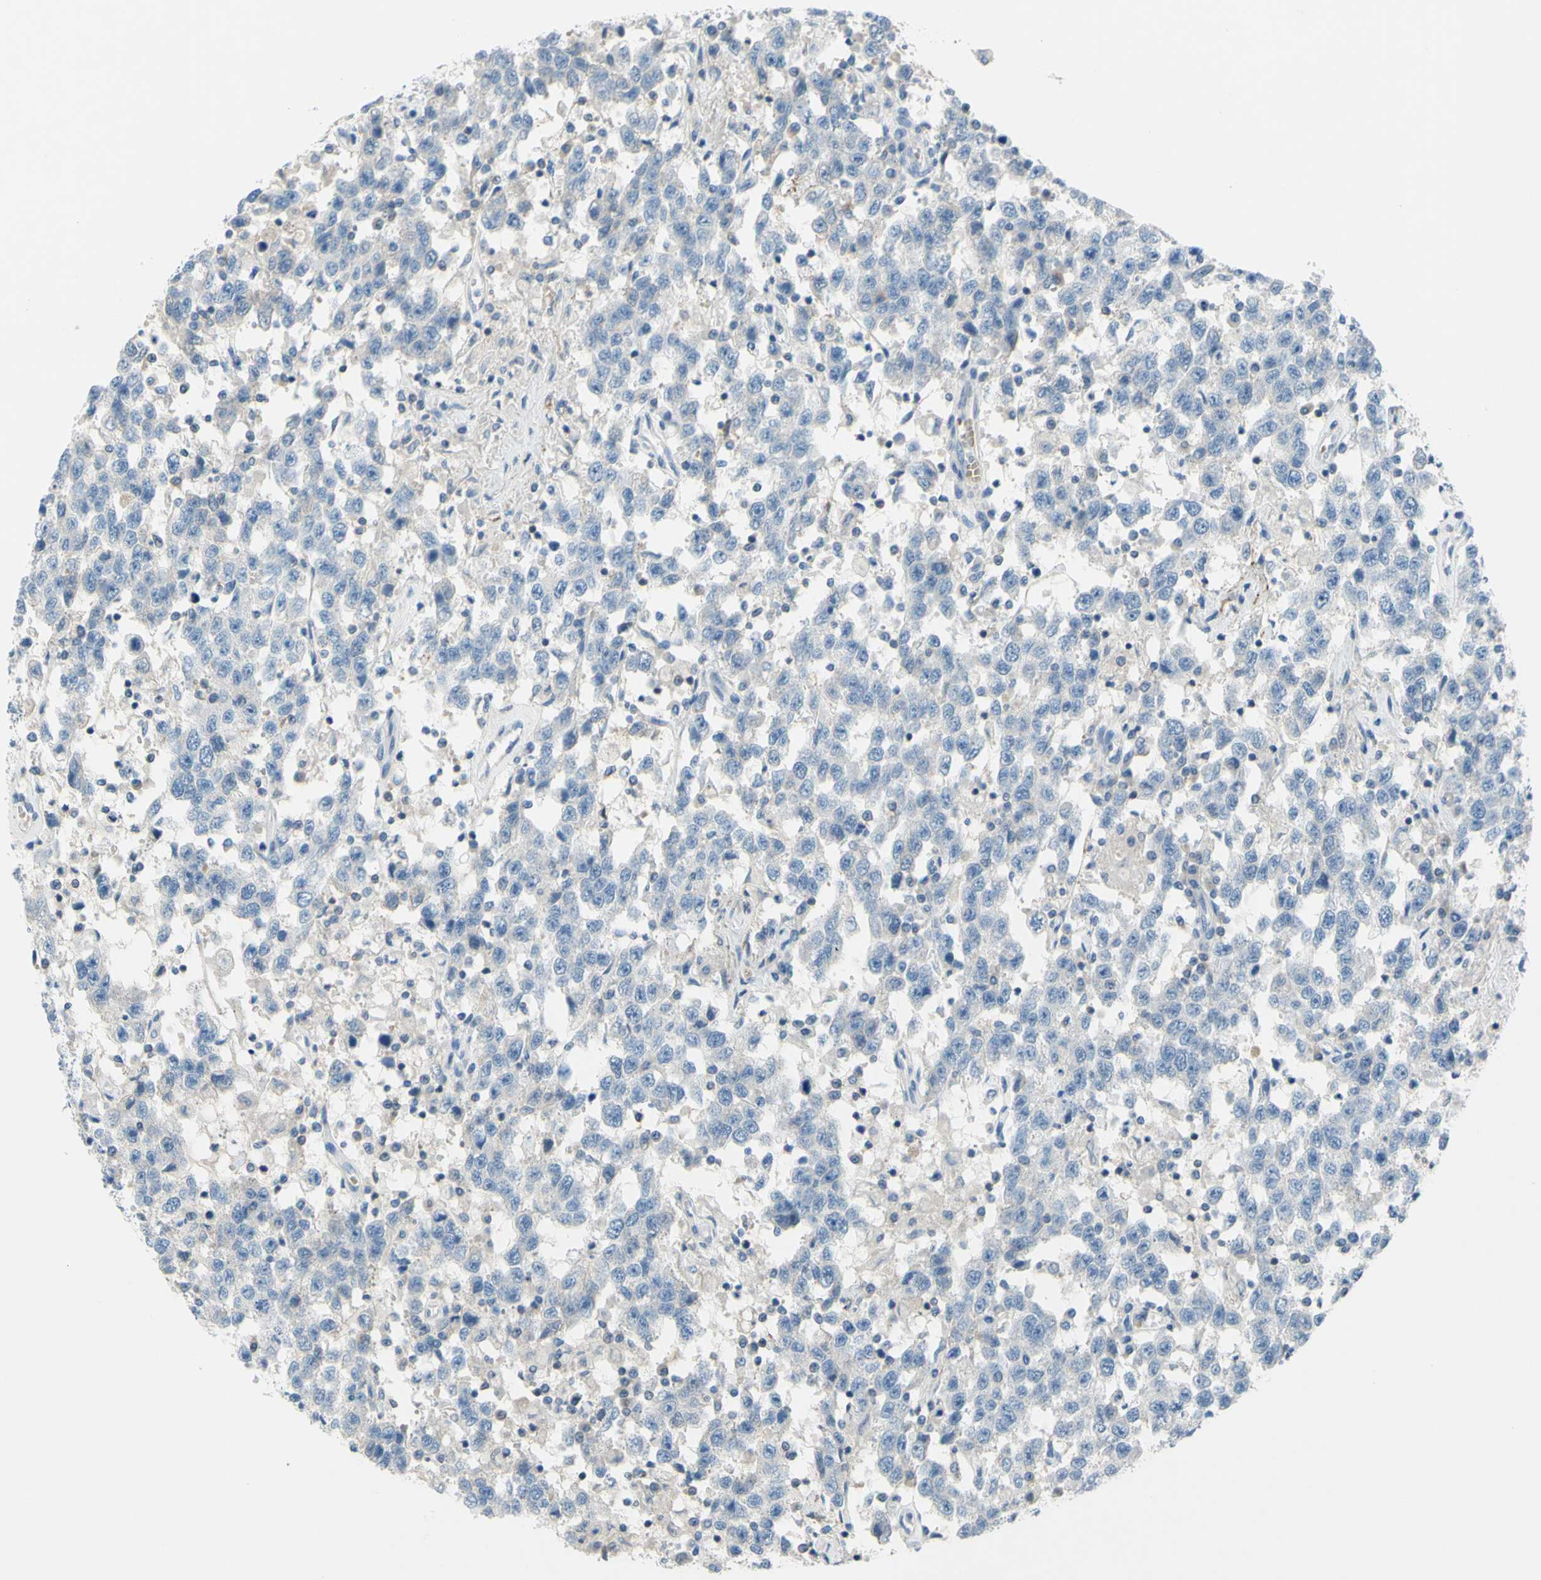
{"staining": {"intensity": "negative", "quantity": "none", "location": "none"}, "tissue": "testis cancer", "cell_type": "Tumor cells", "image_type": "cancer", "snomed": [{"axis": "morphology", "description": "Seminoma, NOS"}, {"axis": "topography", "description": "Testis"}], "caption": "The photomicrograph exhibits no staining of tumor cells in testis cancer.", "gene": "PRRG2", "patient": {"sex": "male", "age": 41}}